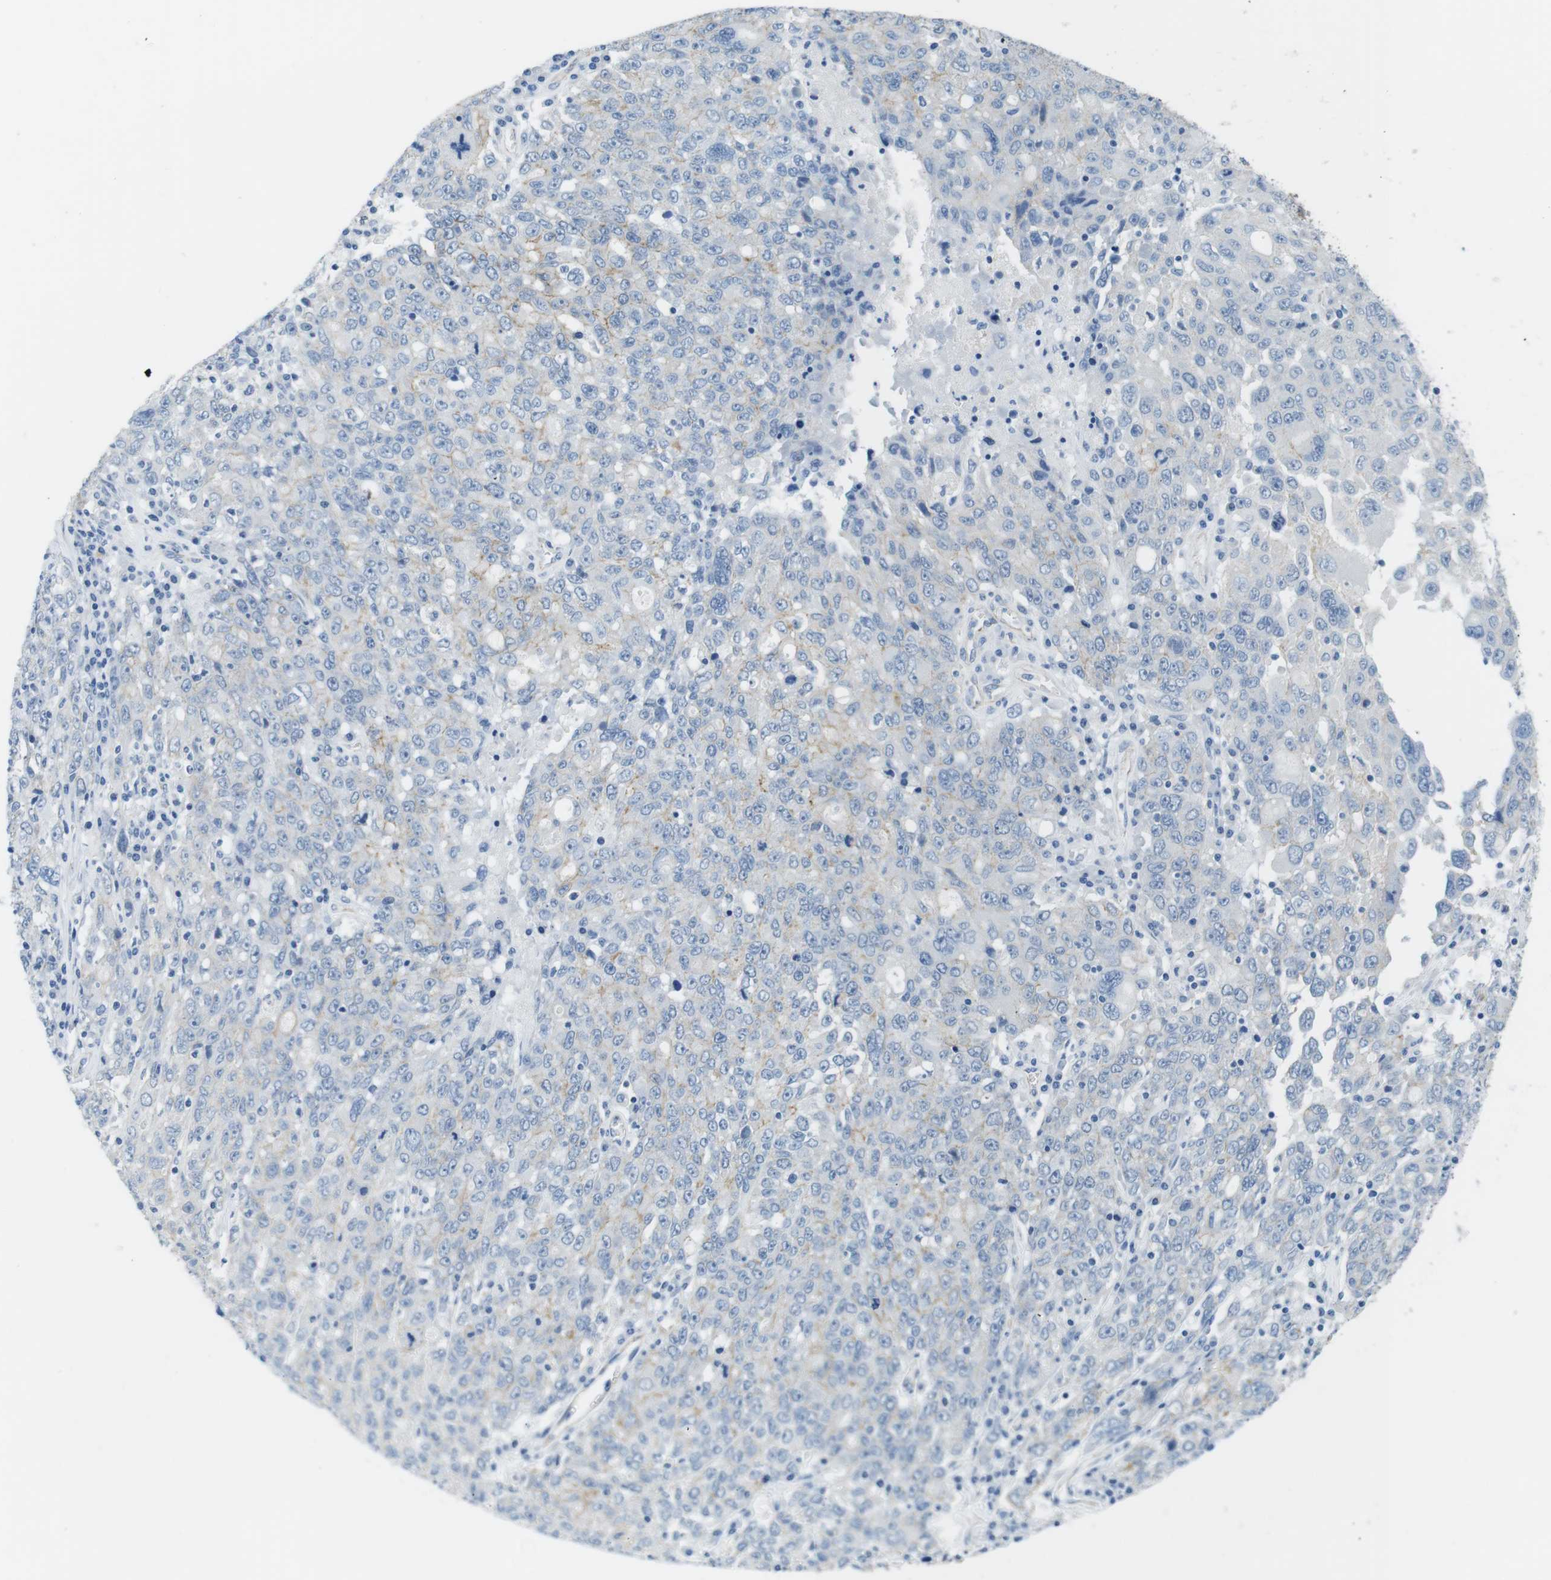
{"staining": {"intensity": "weak", "quantity": "<25%", "location": "cytoplasmic/membranous"}, "tissue": "ovarian cancer", "cell_type": "Tumor cells", "image_type": "cancer", "snomed": [{"axis": "morphology", "description": "Carcinoma, endometroid"}, {"axis": "topography", "description": "Ovary"}], "caption": "Immunohistochemistry image of human ovarian endometroid carcinoma stained for a protein (brown), which exhibits no expression in tumor cells.", "gene": "SLC6A6", "patient": {"sex": "female", "age": 62}}